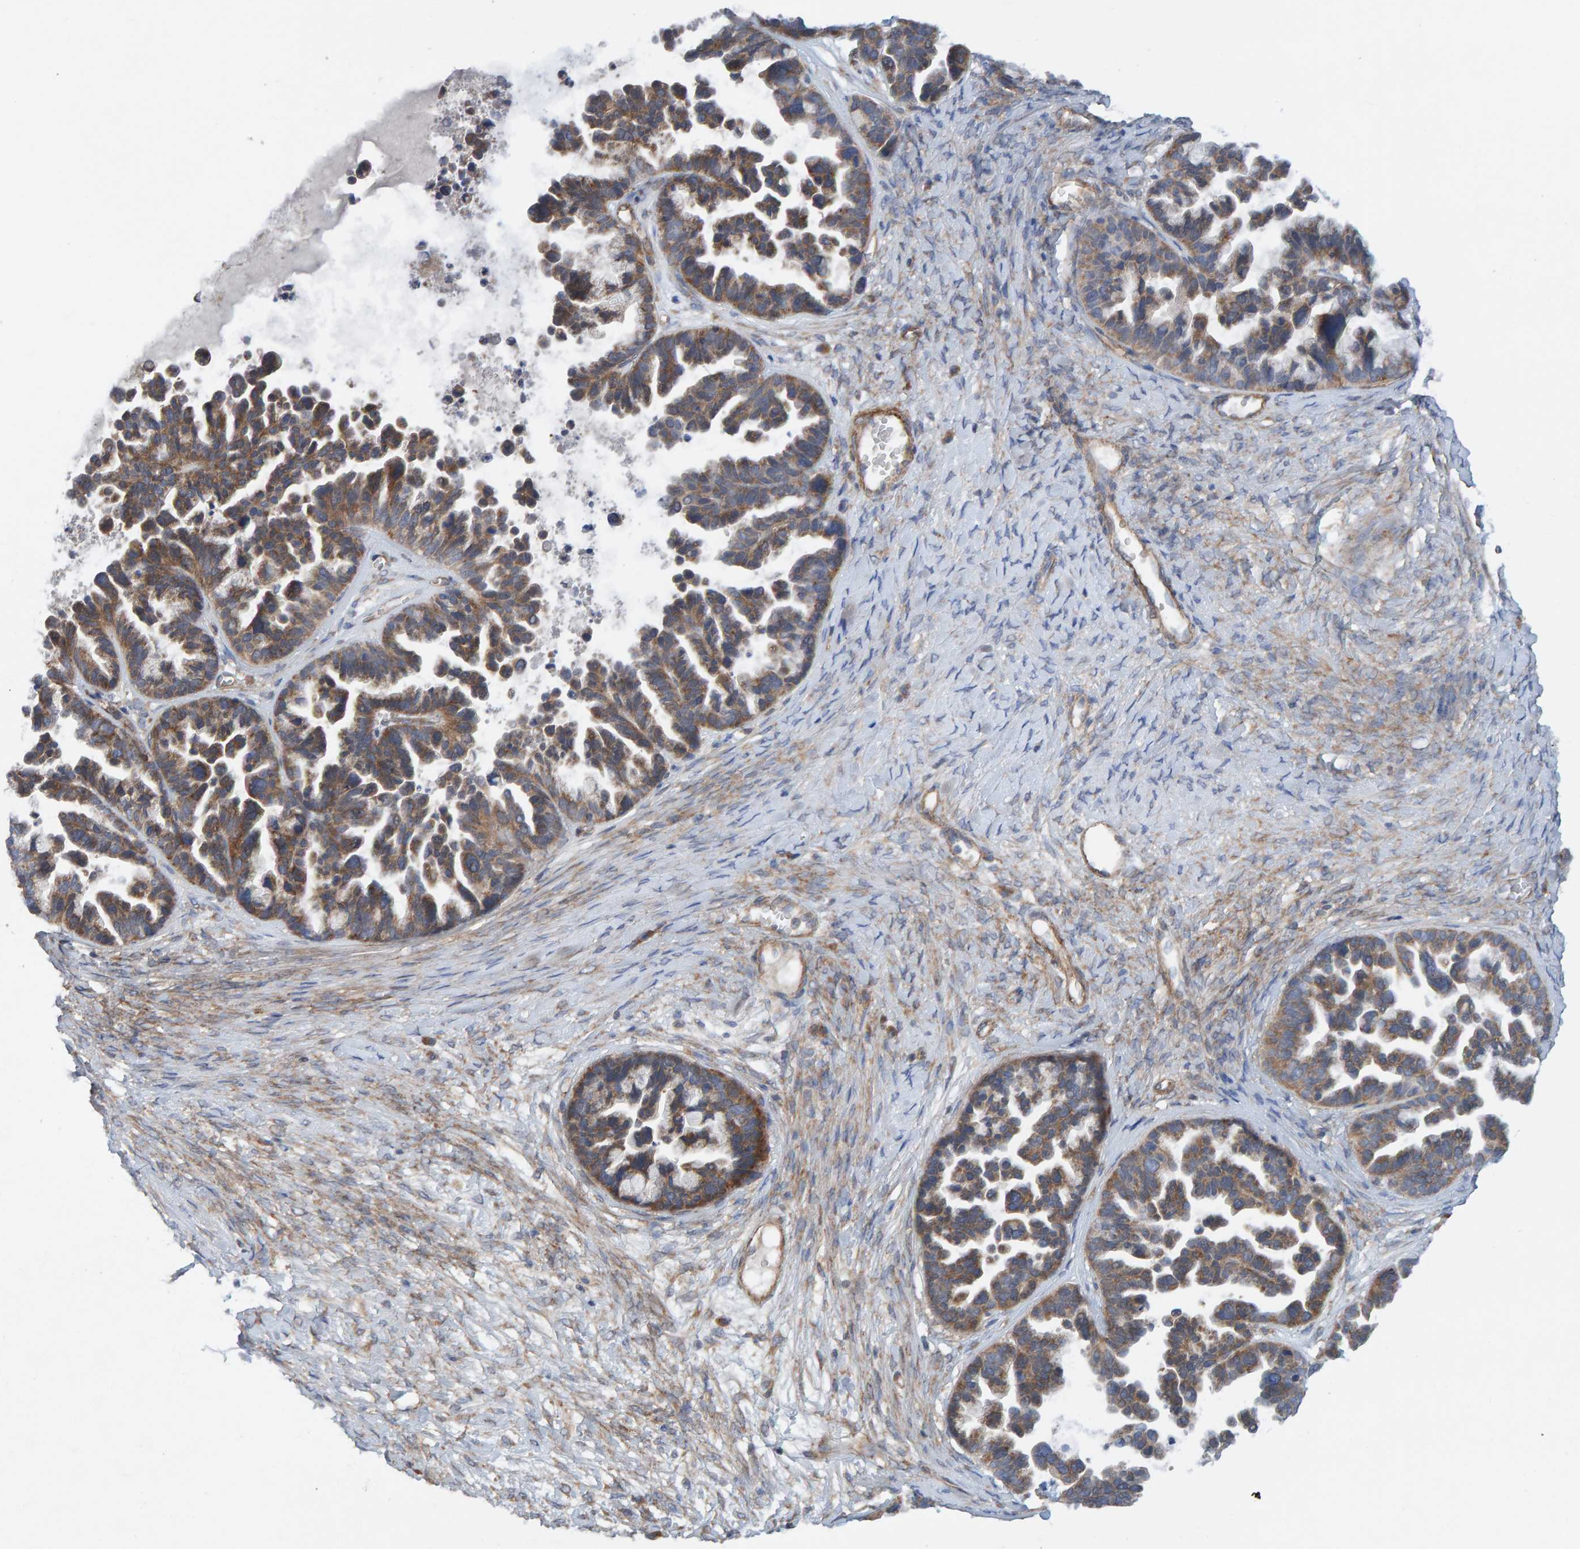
{"staining": {"intensity": "moderate", "quantity": ">75%", "location": "cytoplasmic/membranous"}, "tissue": "ovarian cancer", "cell_type": "Tumor cells", "image_type": "cancer", "snomed": [{"axis": "morphology", "description": "Cystadenocarcinoma, serous, NOS"}, {"axis": "topography", "description": "Ovary"}], "caption": "A medium amount of moderate cytoplasmic/membranous expression is present in about >75% of tumor cells in ovarian serous cystadenocarcinoma tissue.", "gene": "CDK5RAP3", "patient": {"sex": "female", "age": 56}}